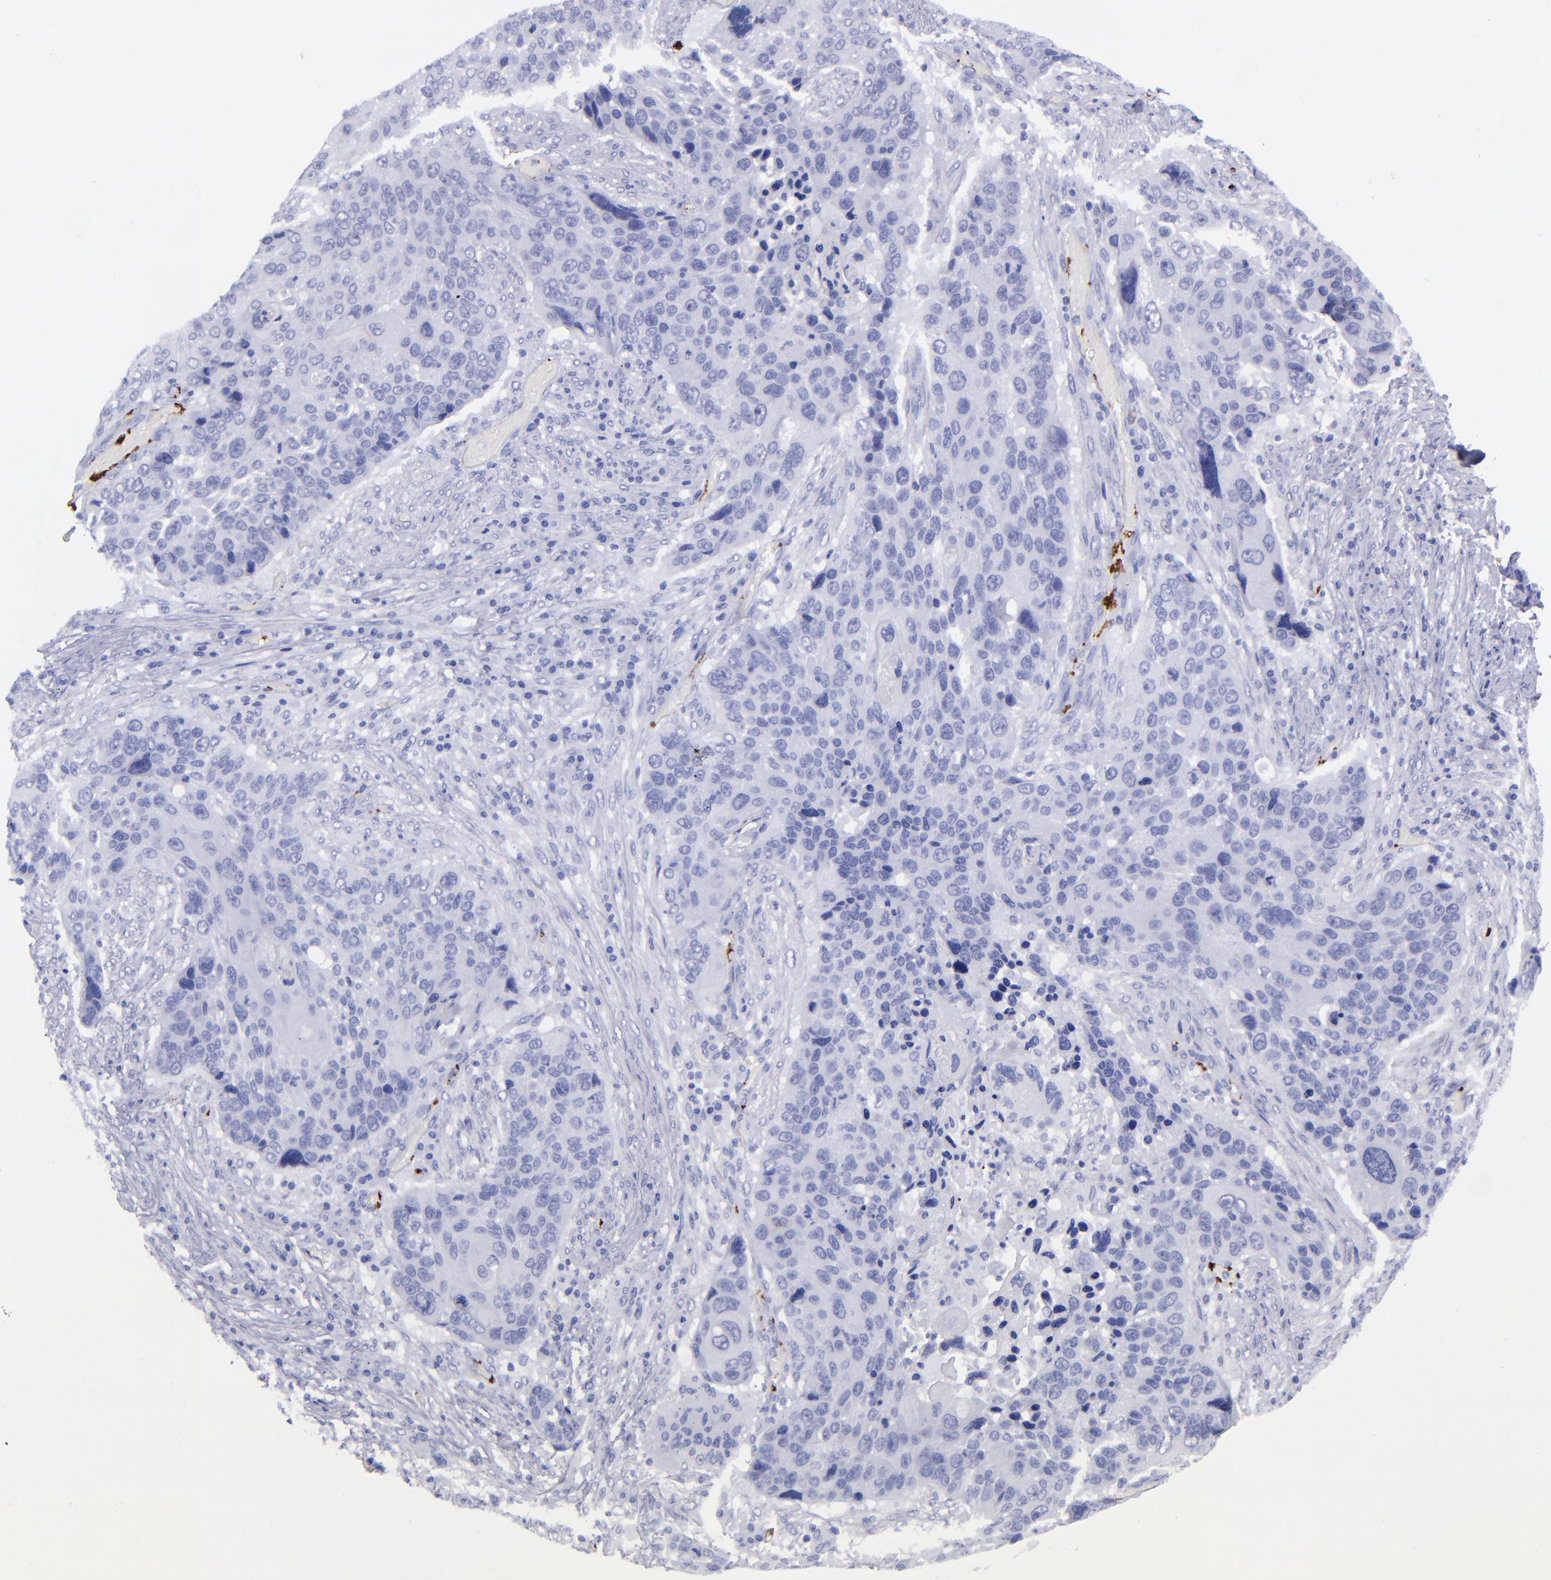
{"staining": {"intensity": "negative", "quantity": "none", "location": "none"}, "tissue": "lung cancer", "cell_type": "Tumor cells", "image_type": "cancer", "snomed": [{"axis": "morphology", "description": "Squamous cell carcinoma, NOS"}, {"axis": "topography", "description": "Lung"}], "caption": "Tumor cells are negative for brown protein staining in lung squamous cell carcinoma.", "gene": "EFCAB13", "patient": {"sex": "male", "age": 68}}